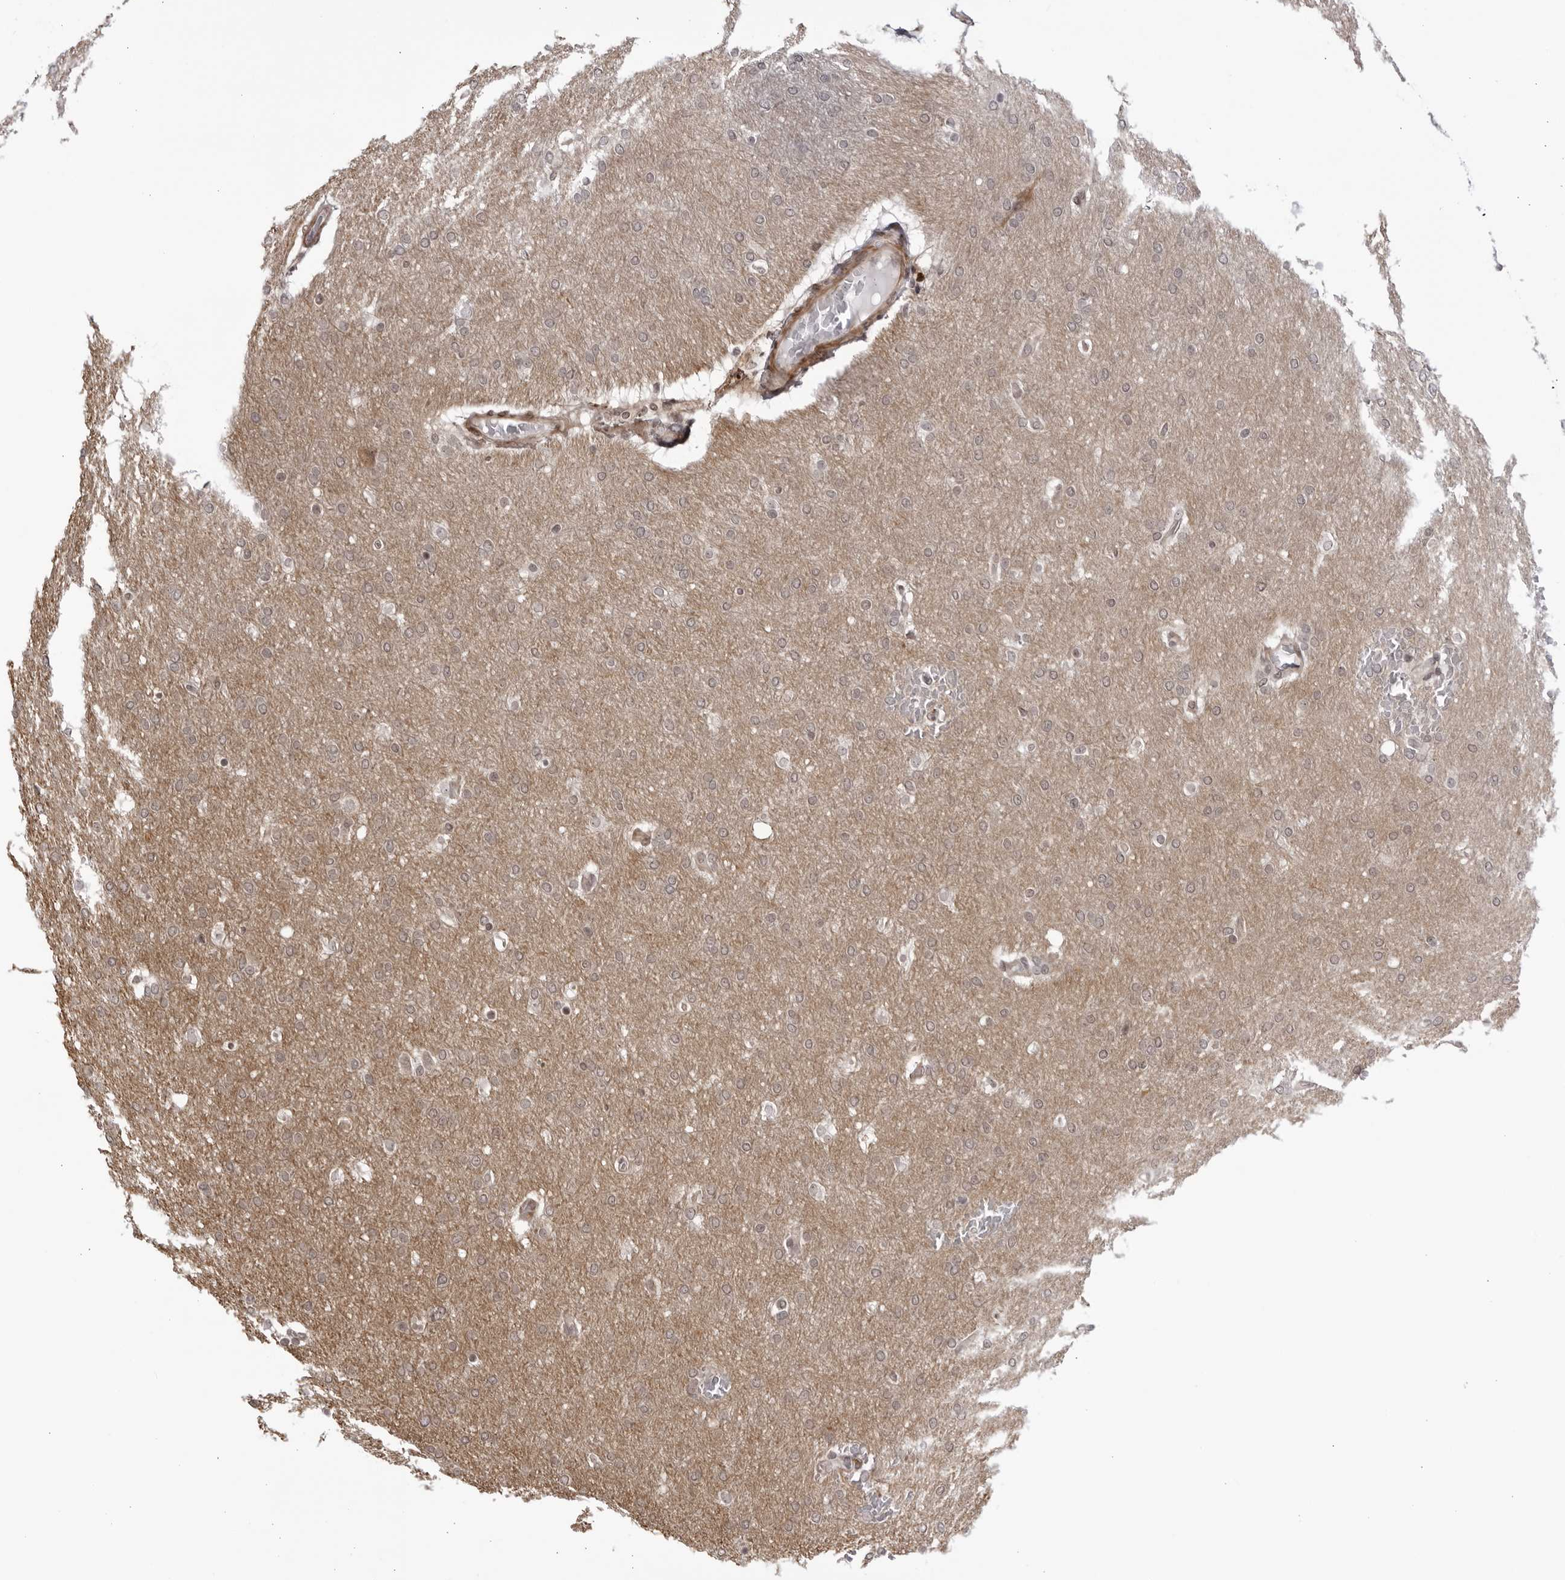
{"staining": {"intensity": "negative", "quantity": "none", "location": "none"}, "tissue": "glioma", "cell_type": "Tumor cells", "image_type": "cancer", "snomed": [{"axis": "morphology", "description": "Glioma, malignant, Low grade"}, {"axis": "topography", "description": "Brain"}], "caption": "The histopathology image demonstrates no staining of tumor cells in malignant low-grade glioma. (IHC, brightfield microscopy, high magnification).", "gene": "CNBD1", "patient": {"sex": "female", "age": 37}}